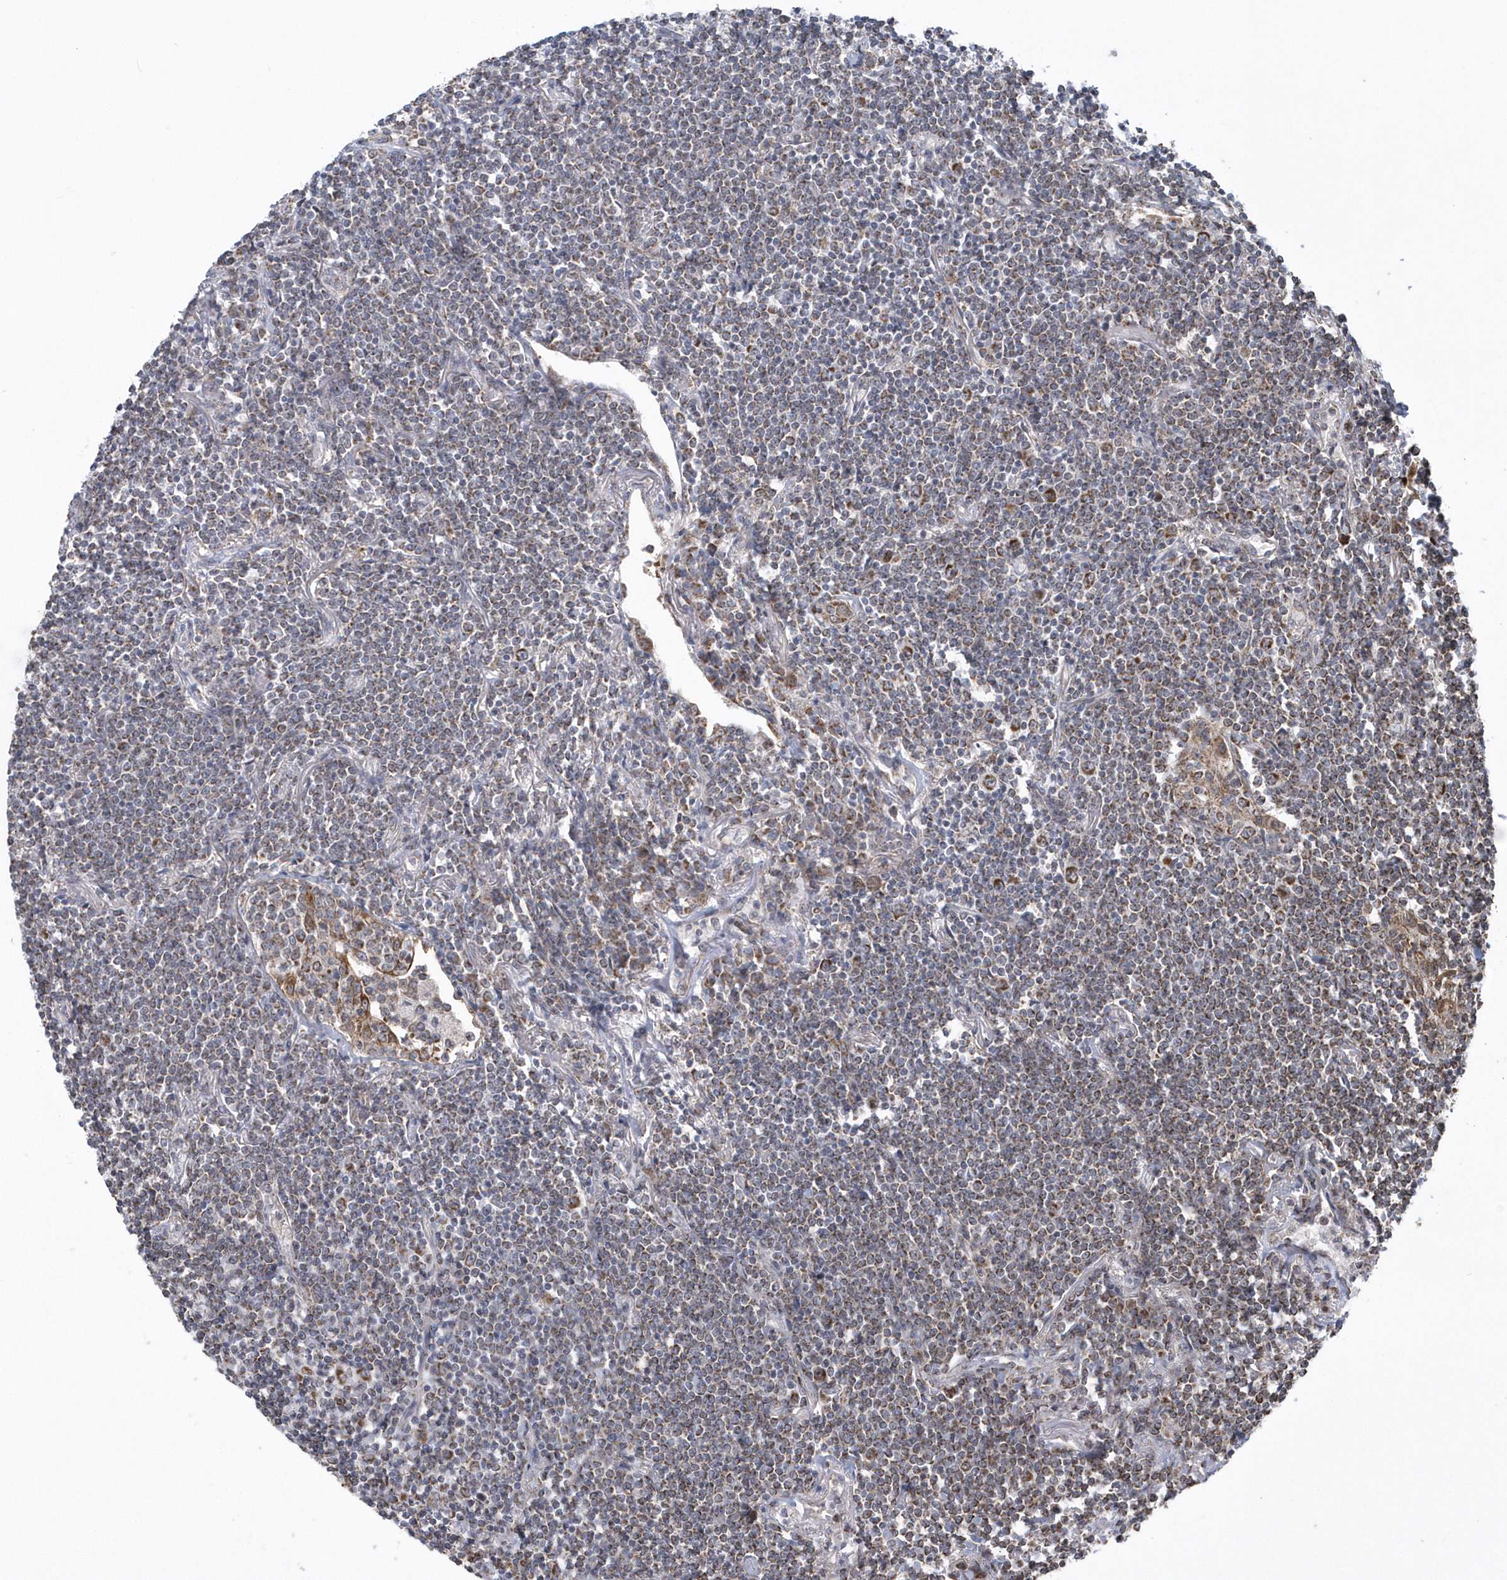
{"staining": {"intensity": "moderate", "quantity": ">75%", "location": "cytoplasmic/membranous"}, "tissue": "lymphoma", "cell_type": "Tumor cells", "image_type": "cancer", "snomed": [{"axis": "morphology", "description": "Malignant lymphoma, non-Hodgkin's type, Low grade"}, {"axis": "topography", "description": "Lung"}], "caption": "Protein staining exhibits moderate cytoplasmic/membranous expression in approximately >75% of tumor cells in low-grade malignant lymphoma, non-Hodgkin's type.", "gene": "SLX9", "patient": {"sex": "female", "age": 71}}